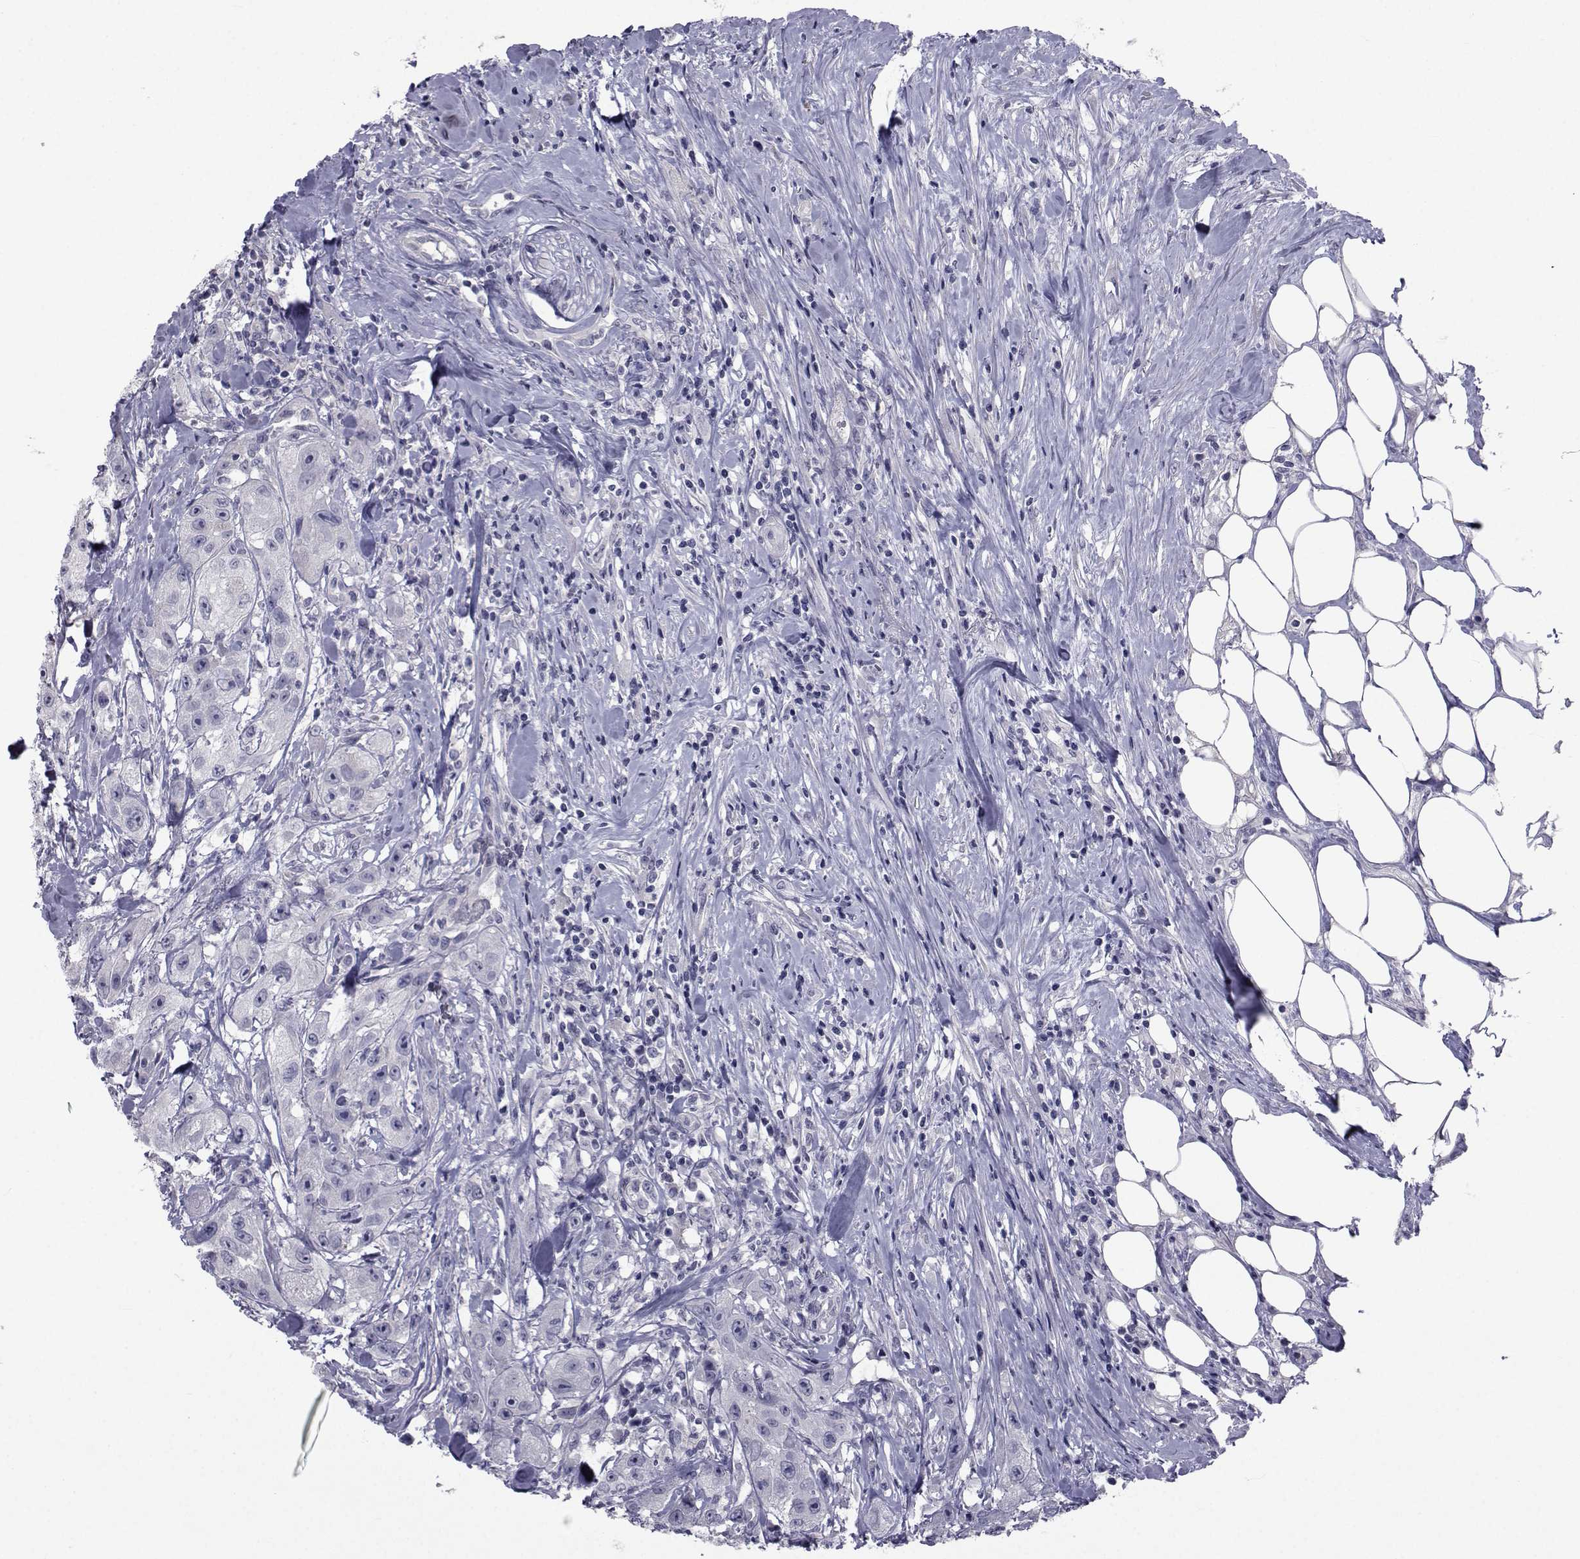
{"staining": {"intensity": "negative", "quantity": "none", "location": "none"}, "tissue": "urothelial cancer", "cell_type": "Tumor cells", "image_type": "cancer", "snomed": [{"axis": "morphology", "description": "Urothelial carcinoma, High grade"}, {"axis": "topography", "description": "Urinary bladder"}], "caption": "Immunohistochemistry (IHC) histopathology image of neoplastic tissue: urothelial cancer stained with DAB demonstrates no significant protein expression in tumor cells.", "gene": "CHRNA1", "patient": {"sex": "male", "age": 79}}